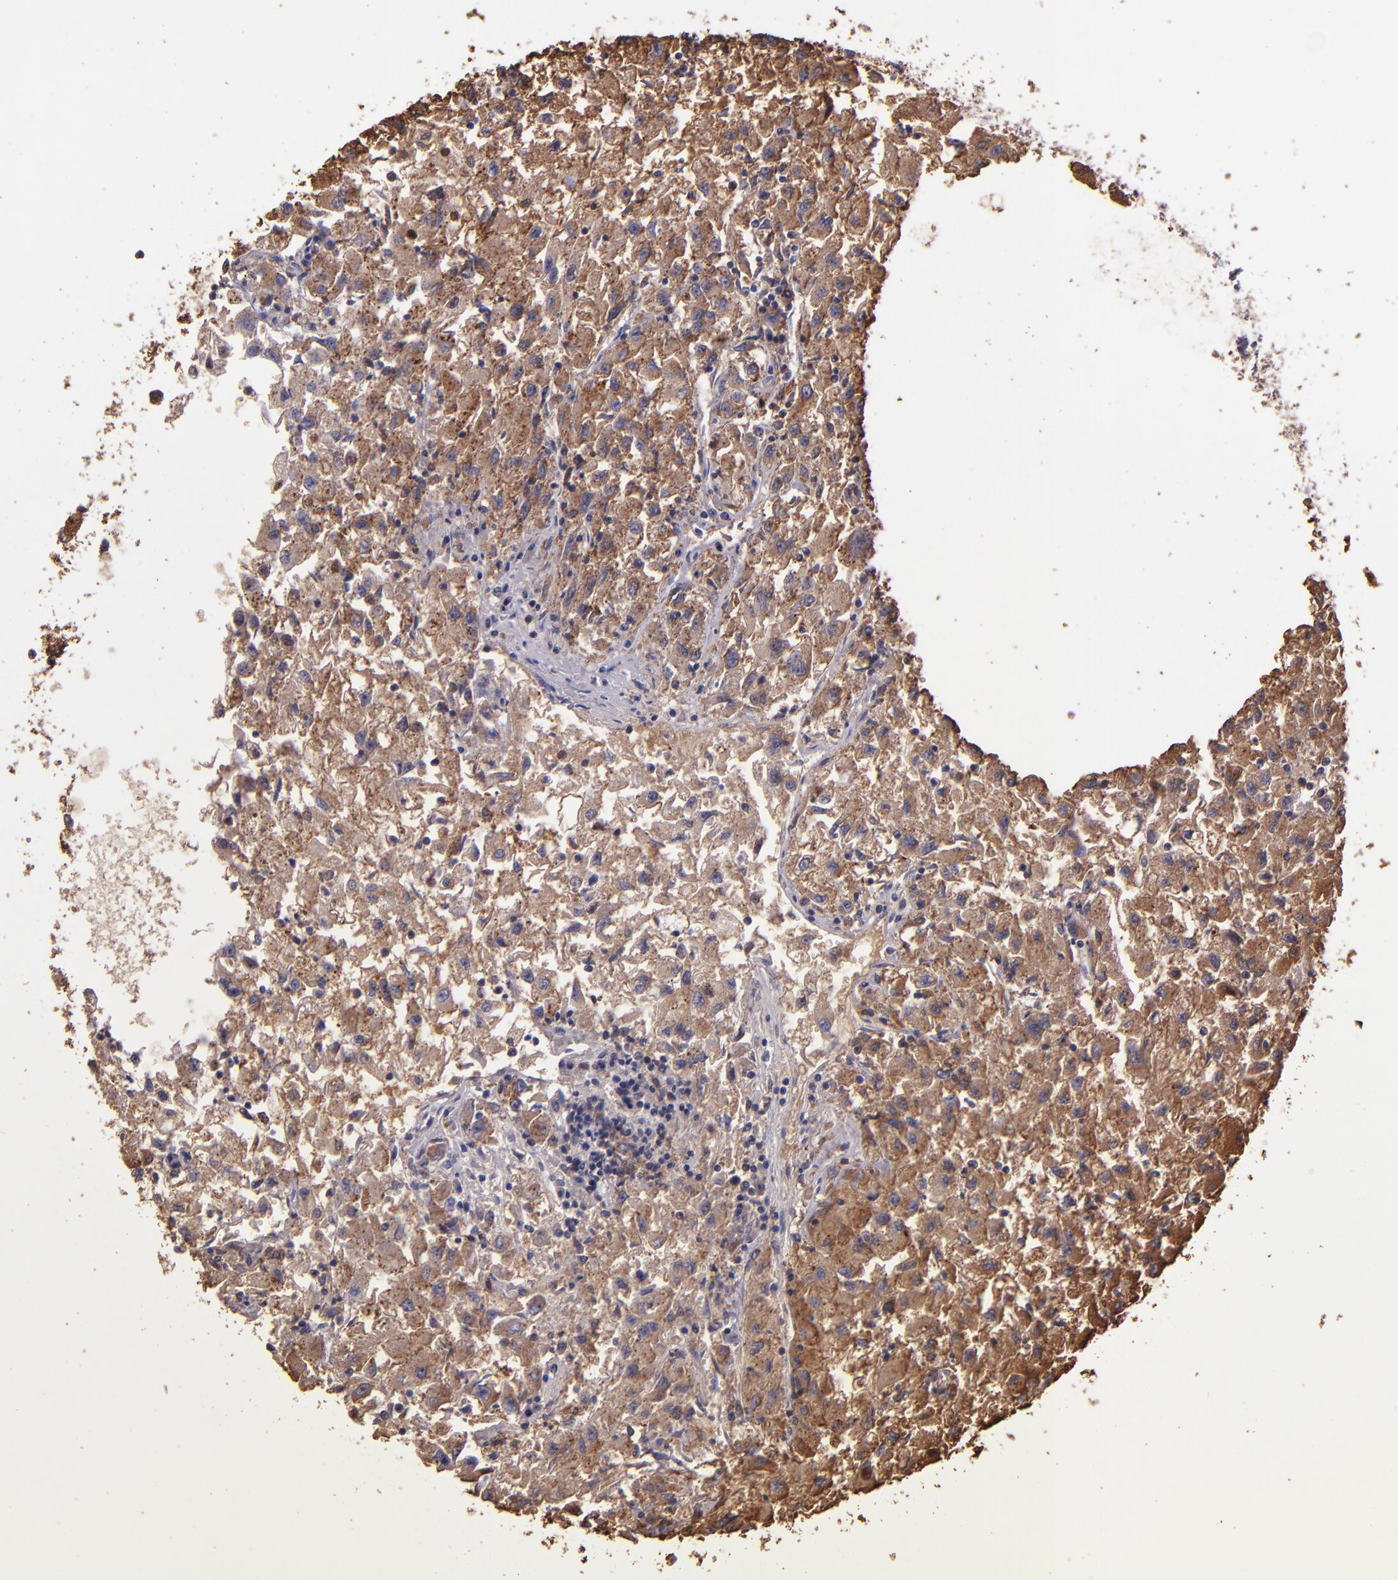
{"staining": {"intensity": "moderate", "quantity": ">75%", "location": "cytoplasmic/membranous"}, "tissue": "renal cancer", "cell_type": "Tumor cells", "image_type": "cancer", "snomed": [{"axis": "morphology", "description": "Adenocarcinoma, NOS"}, {"axis": "topography", "description": "Kidney"}], "caption": "There is medium levels of moderate cytoplasmic/membranous expression in tumor cells of adenocarcinoma (renal), as demonstrated by immunohistochemical staining (brown color).", "gene": "WASHC1", "patient": {"sex": "male", "age": 59}}